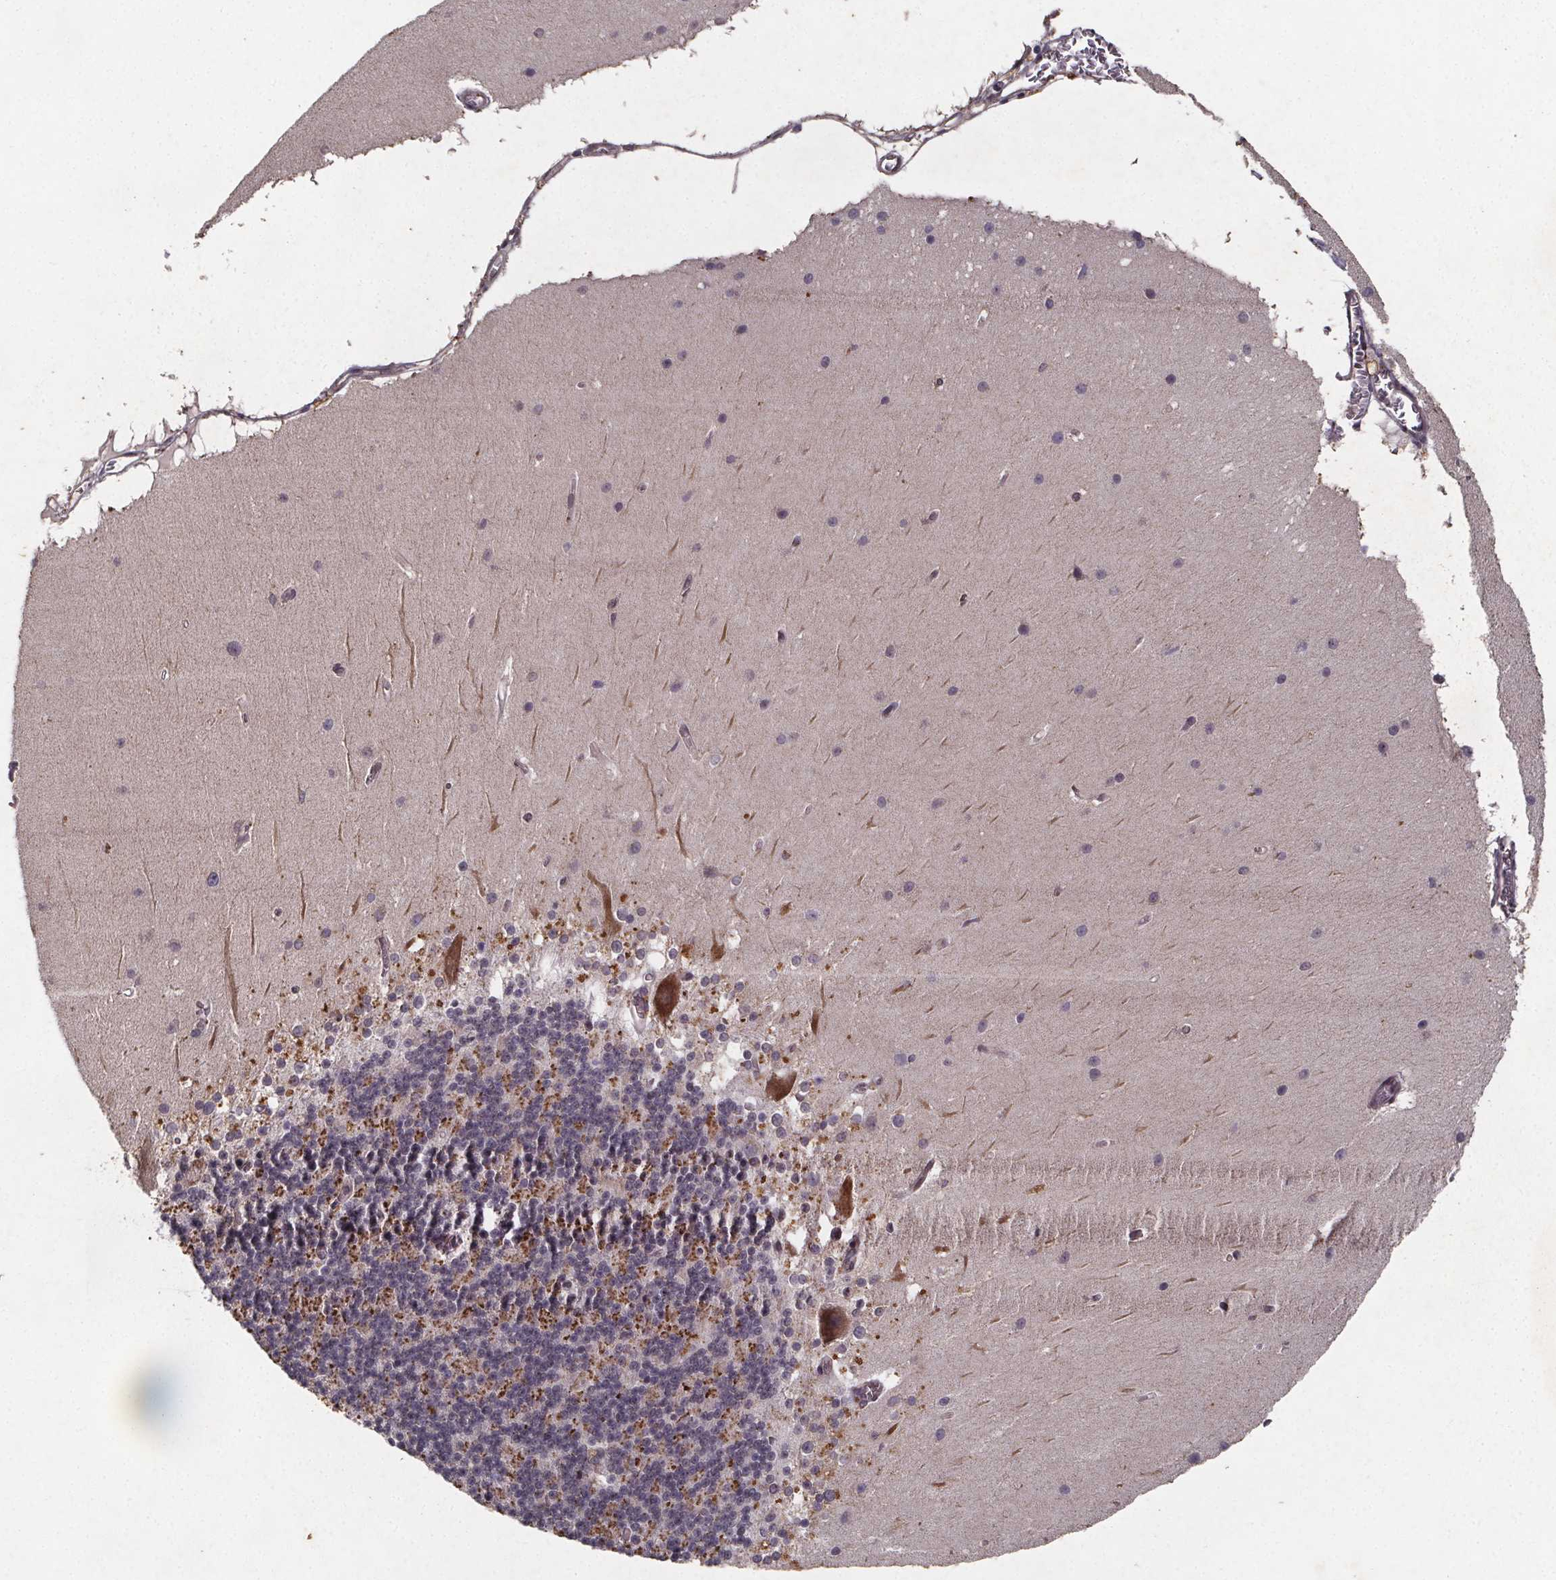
{"staining": {"intensity": "moderate", "quantity": "<25%", "location": "cytoplasmic/membranous"}, "tissue": "cerebellum", "cell_type": "Cells in granular layer", "image_type": "normal", "snomed": [{"axis": "morphology", "description": "Normal tissue, NOS"}, {"axis": "topography", "description": "Cerebellum"}], "caption": "IHC staining of unremarkable cerebellum, which demonstrates low levels of moderate cytoplasmic/membranous expression in approximately <25% of cells in granular layer indicating moderate cytoplasmic/membranous protein positivity. The staining was performed using DAB (brown) for protein detection and nuclei were counterstained in hematoxylin (blue).", "gene": "PIERCE2", "patient": {"sex": "female", "age": 19}}